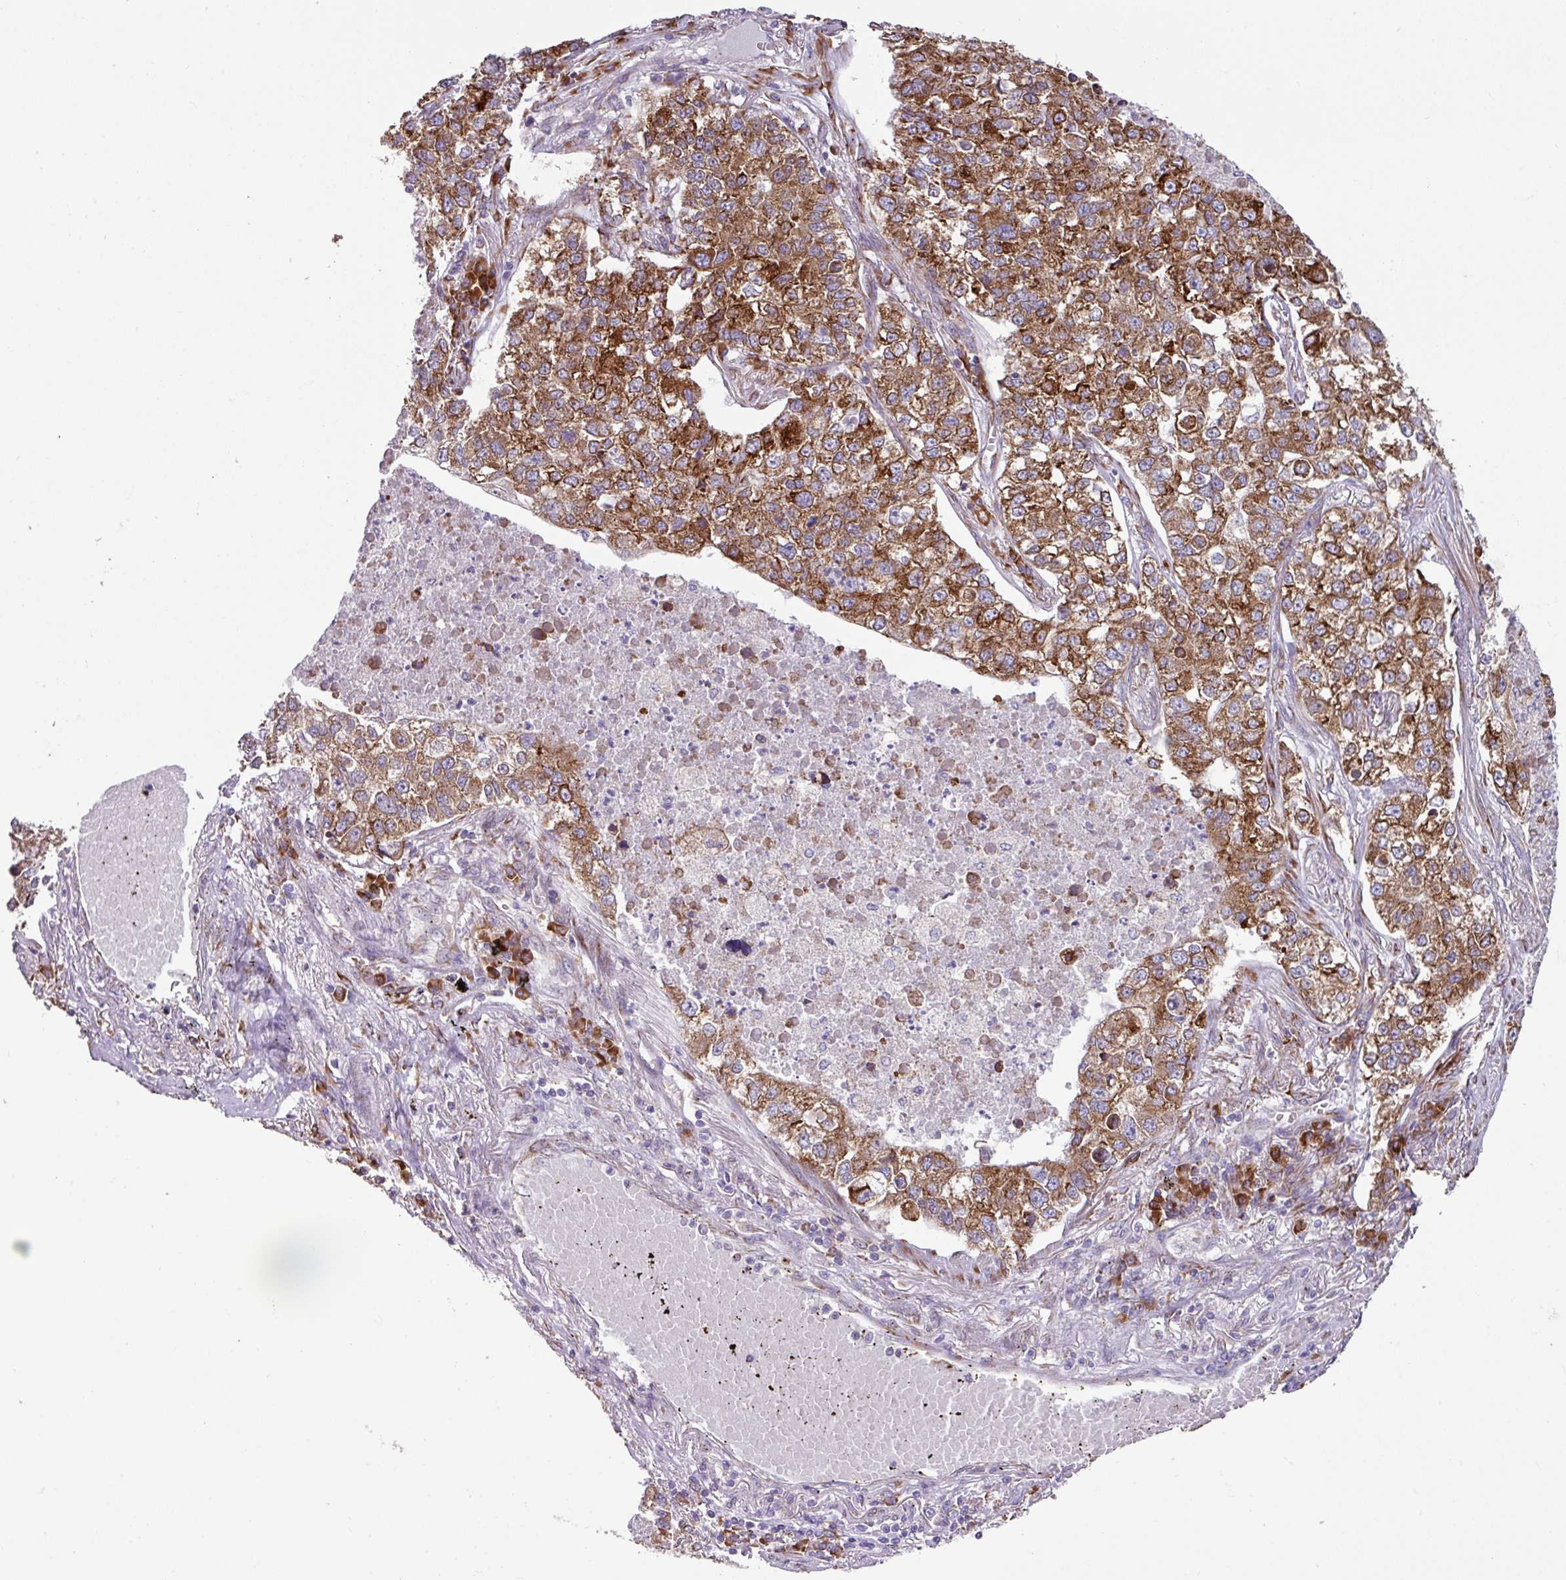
{"staining": {"intensity": "strong", "quantity": ">75%", "location": "cytoplasmic/membranous"}, "tissue": "lung cancer", "cell_type": "Tumor cells", "image_type": "cancer", "snomed": [{"axis": "morphology", "description": "Adenocarcinoma, NOS"}, {"axis": "topography", "description": "Lung"}], "caption": "Lung cancer stained with DAB (3,3'-diaminobenzidine) immunohistochemistry displays high levels of strong cytoplasmic/membranous expression in approximately >75% of tumor cells.", "gene": "SLC39A7", "patient": {"sex": "male", "age": 49}}